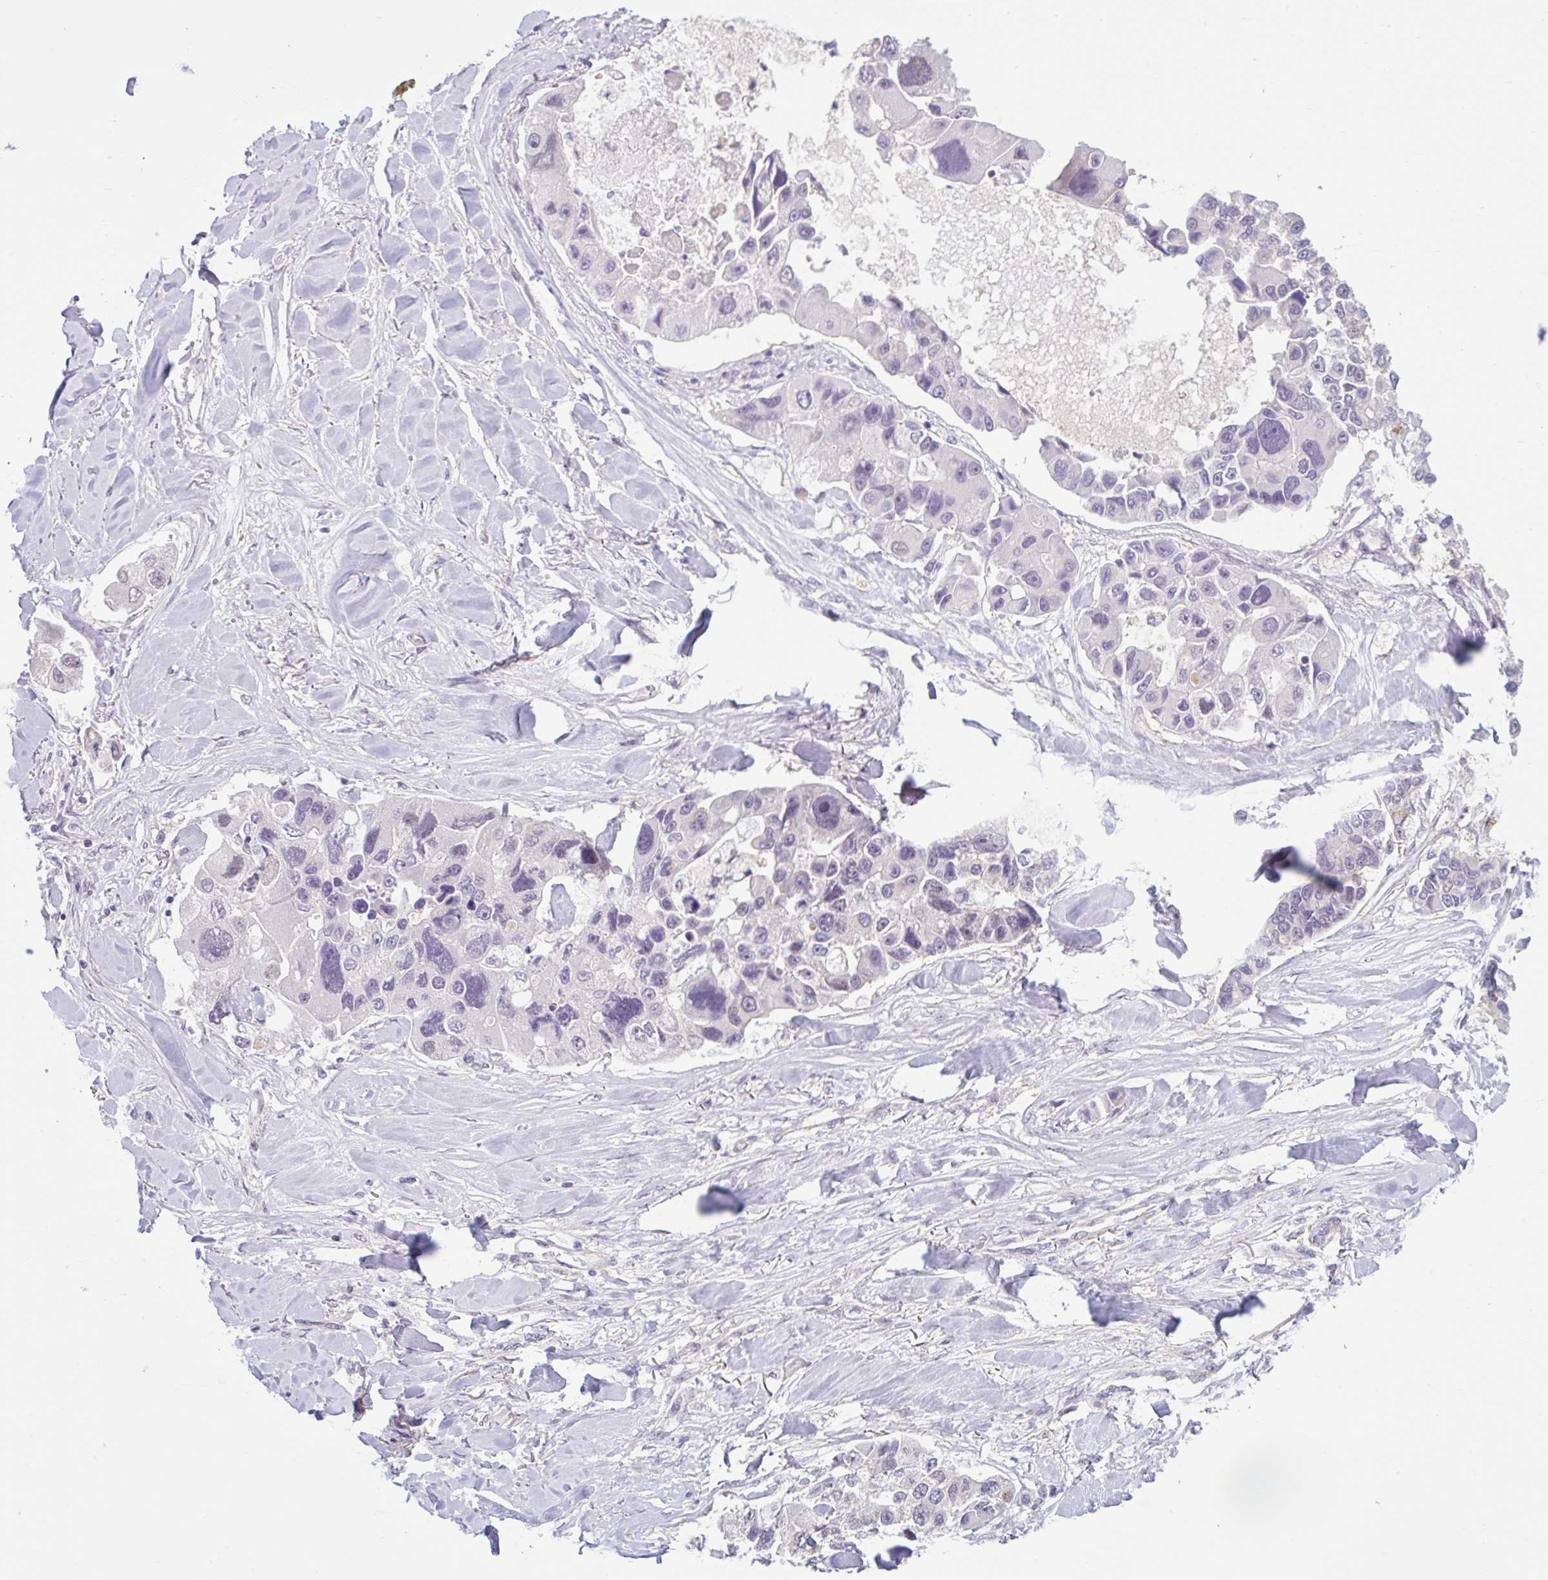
{"staining": {"intensity": "negative", "quantity": "none", "location": "none"}, "tissue": "lung cancer", "cell_type": "Tumor cells", "image_type": "cancer", "snomed": [{"axis": "morphology", "description": "Adenocarcinoma, NOS"}, {"axis": "topography", "description": "Lung"}], "caption": "DAB (3,3'-diaminobenzidine) immunohistochemical staining of human lung adenocarcinoma demonstrates no significant expression in tumor cells. The staining was performed using DAB to visualize the protein expression in brown, while the nuclei were stained in blue with hematoxylin (Magnification: 20x).", "gene": "CDH19", "patient": {"sex": "female", "age": 54}}